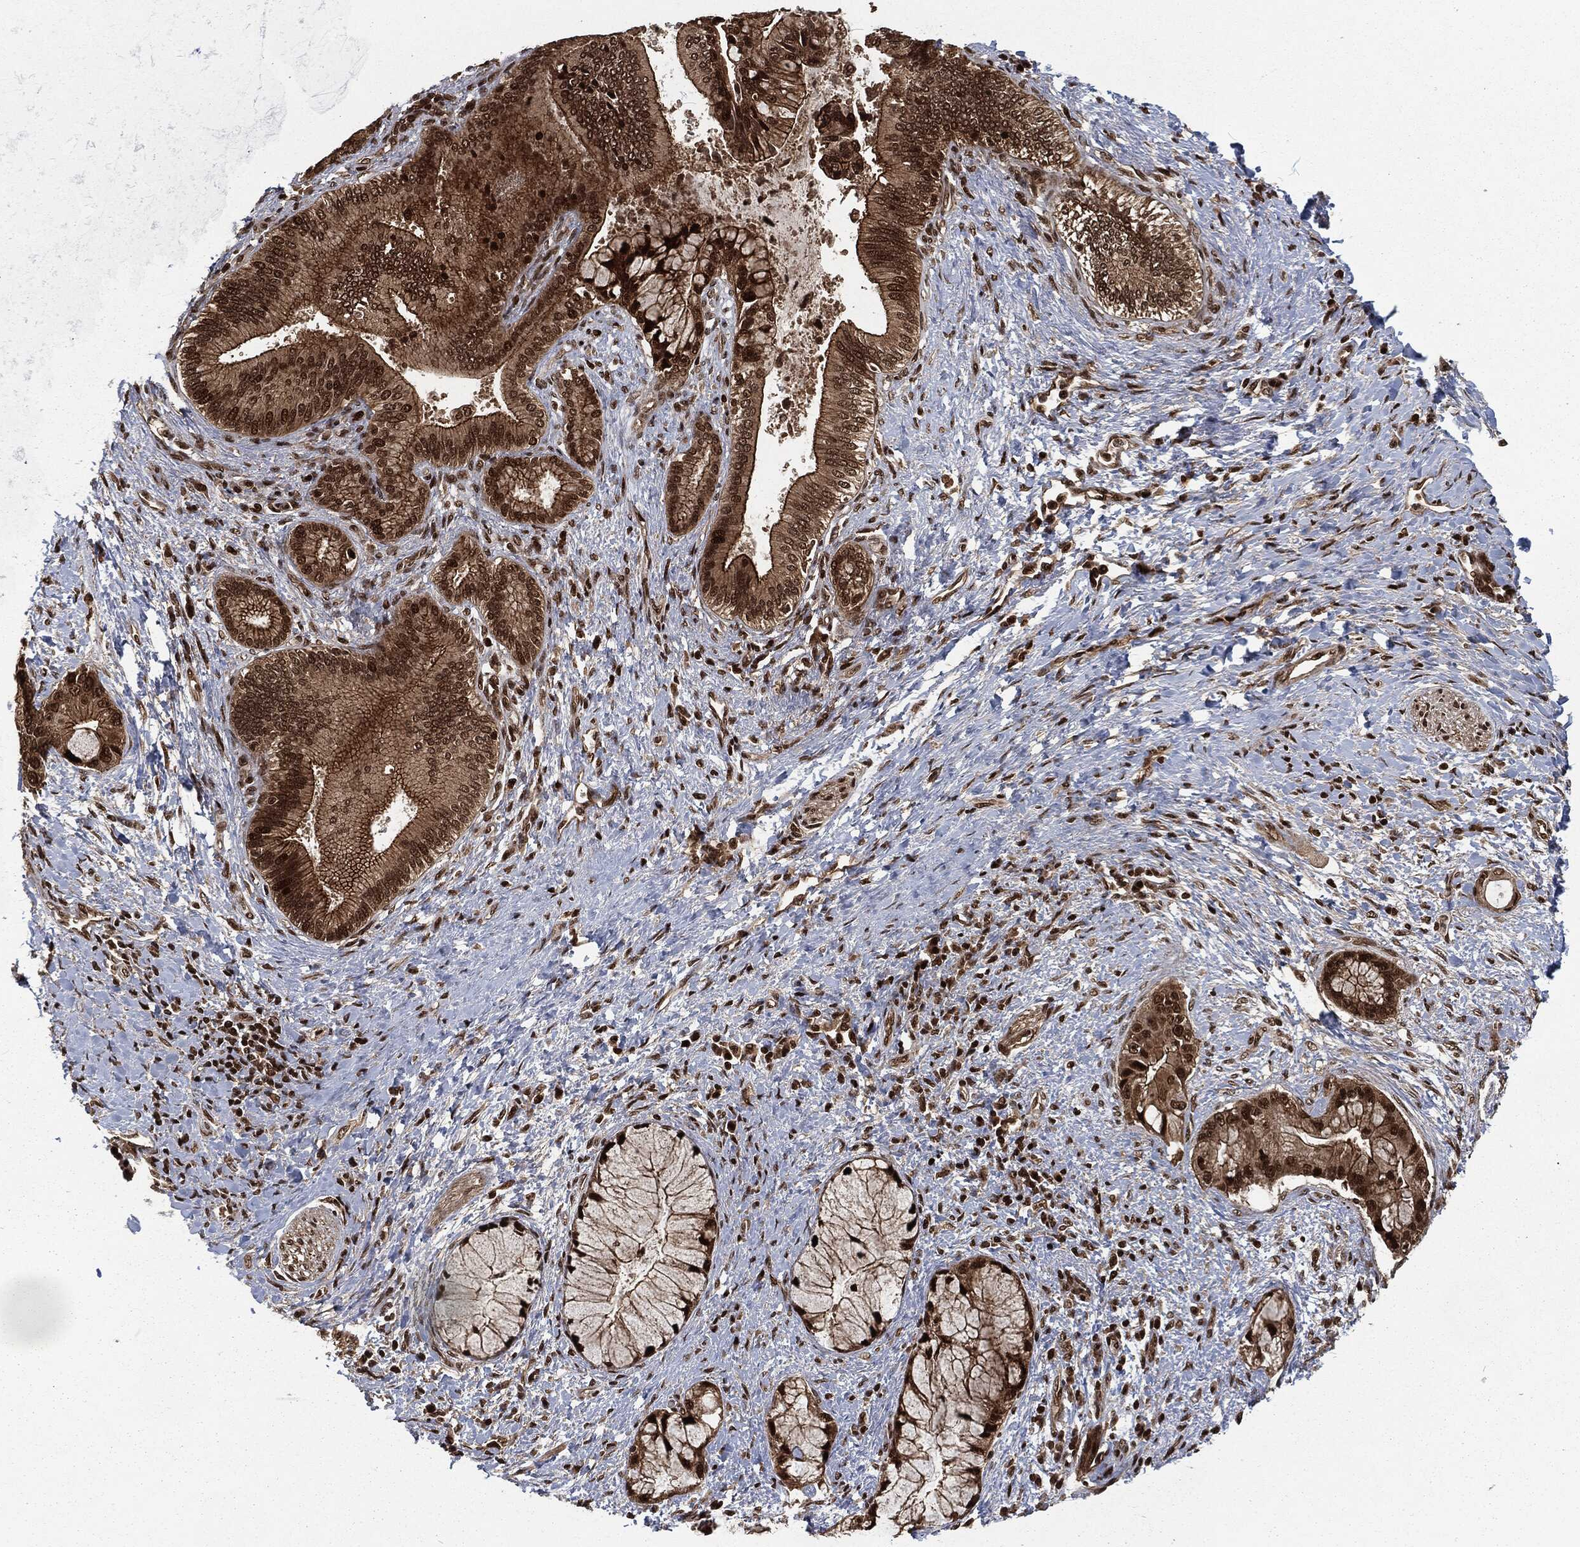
{"staining": {"intensity": "strong", "quantity": "25%-75%", "location": "nuclear"}, "tissue": "liver cancer", "cell_type": "Tumor cells", "image_type": "cancer", "snomed": [{"axis": "morphology", "description": "Normal tissue, NOS"}, {"axis": "morphology", "description": "Cholangiocarcinoma"}, {"axis": "topography", "description": "Liver"}, {"axis": "topography", "description": "Peripheral nerve tissue"}], "caption": "Liver cholangiocarcinoma stained with a protein marker shows strong staining in tumor cells.", "gene": "NGRN", "patient": {"sex": "male", "age": 50}}